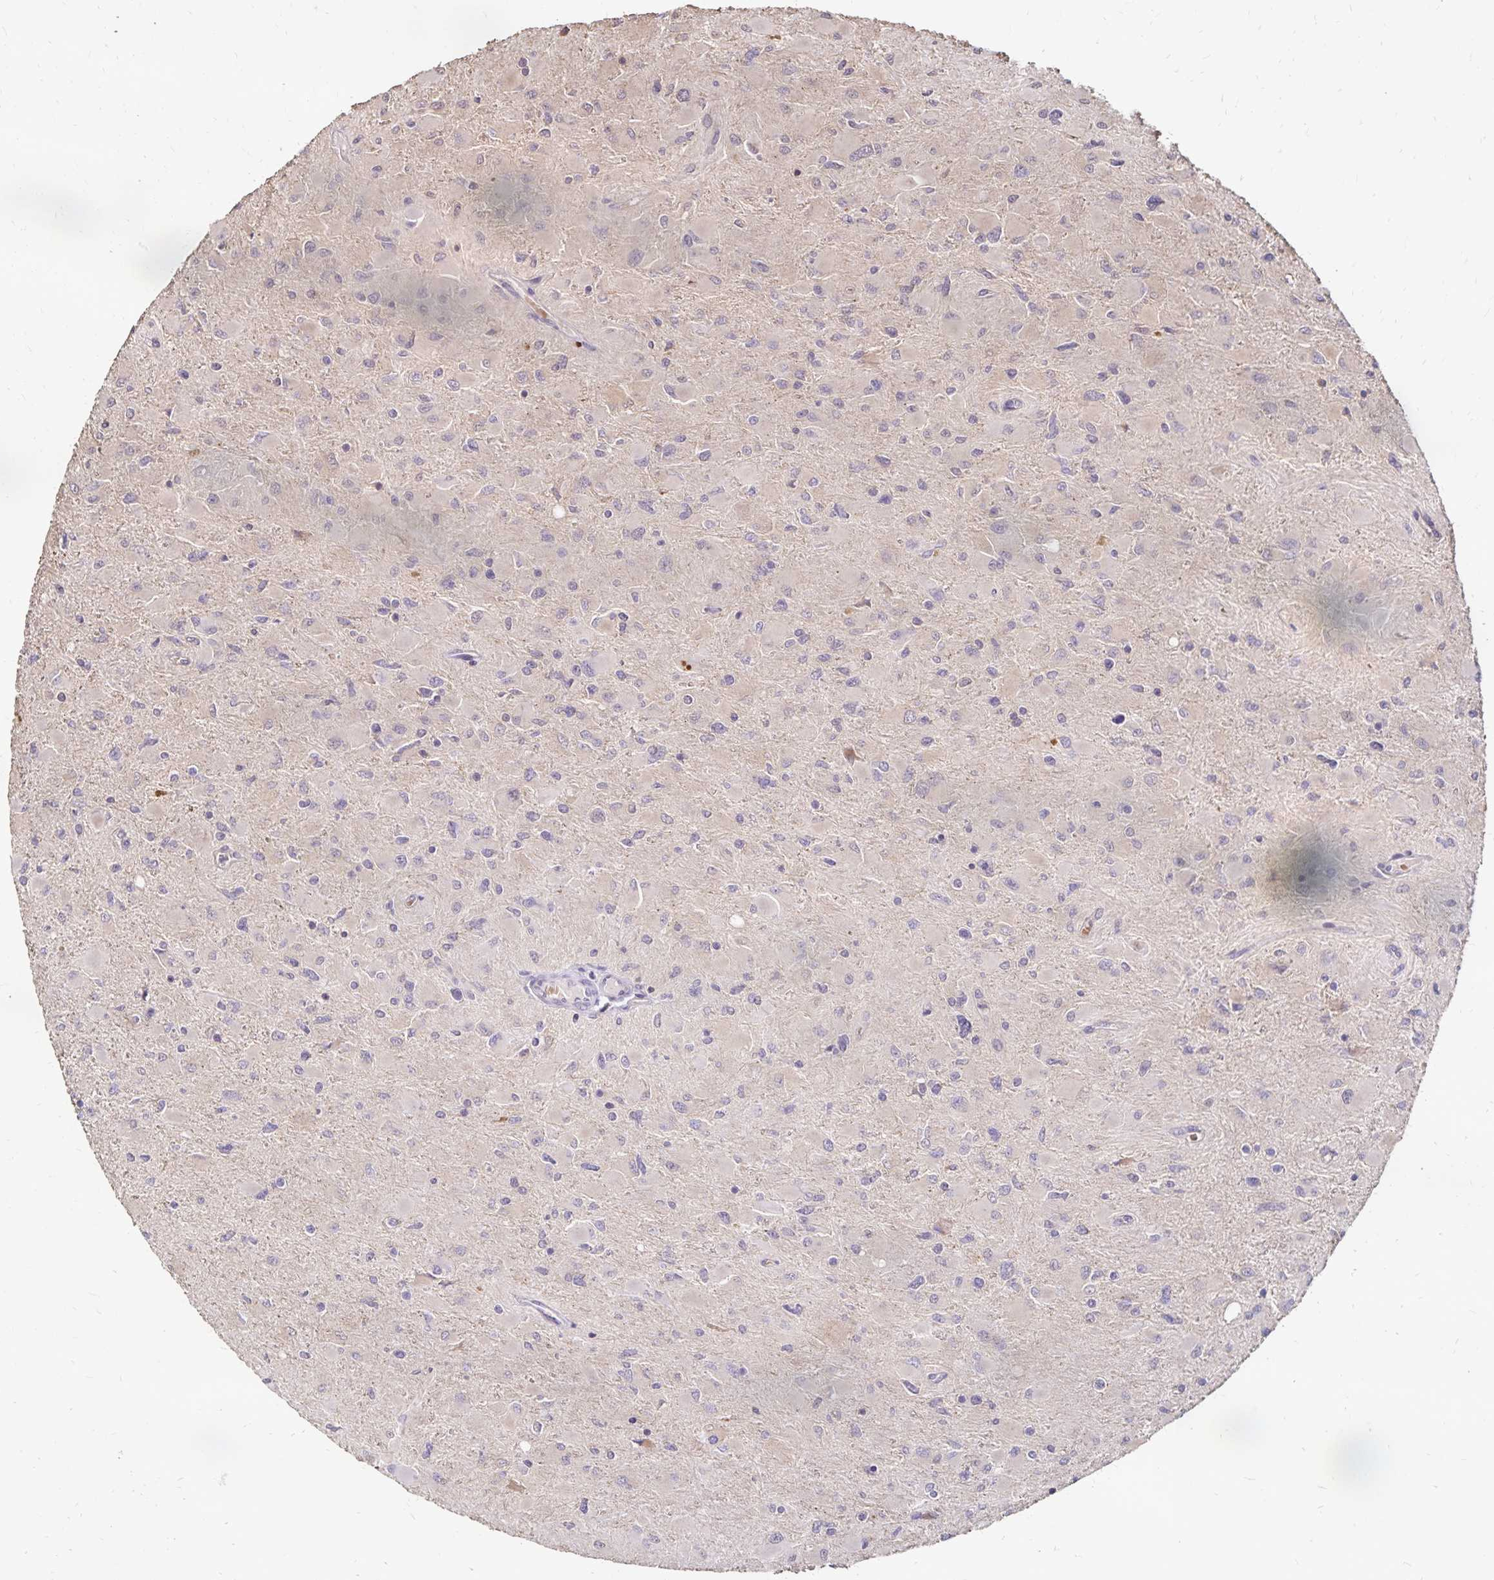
{"staining": {"intensity": "negative", "quantity": "none", "location": "none"}, "tissue": "glioma", "cell_type": "Tumor cells", "image_type": "cancer", "snomed": [{"axis": "morphology", "description": "Glioma, malignant, High grade"}, {"axis": "topography", "description": "Cerebral cortex"}], "caption": "There is no significant positivity in tumor cells of malignant high-grade glioma.", "gene": "EMC10", "patient": {"sex": "female", "age": 36}}